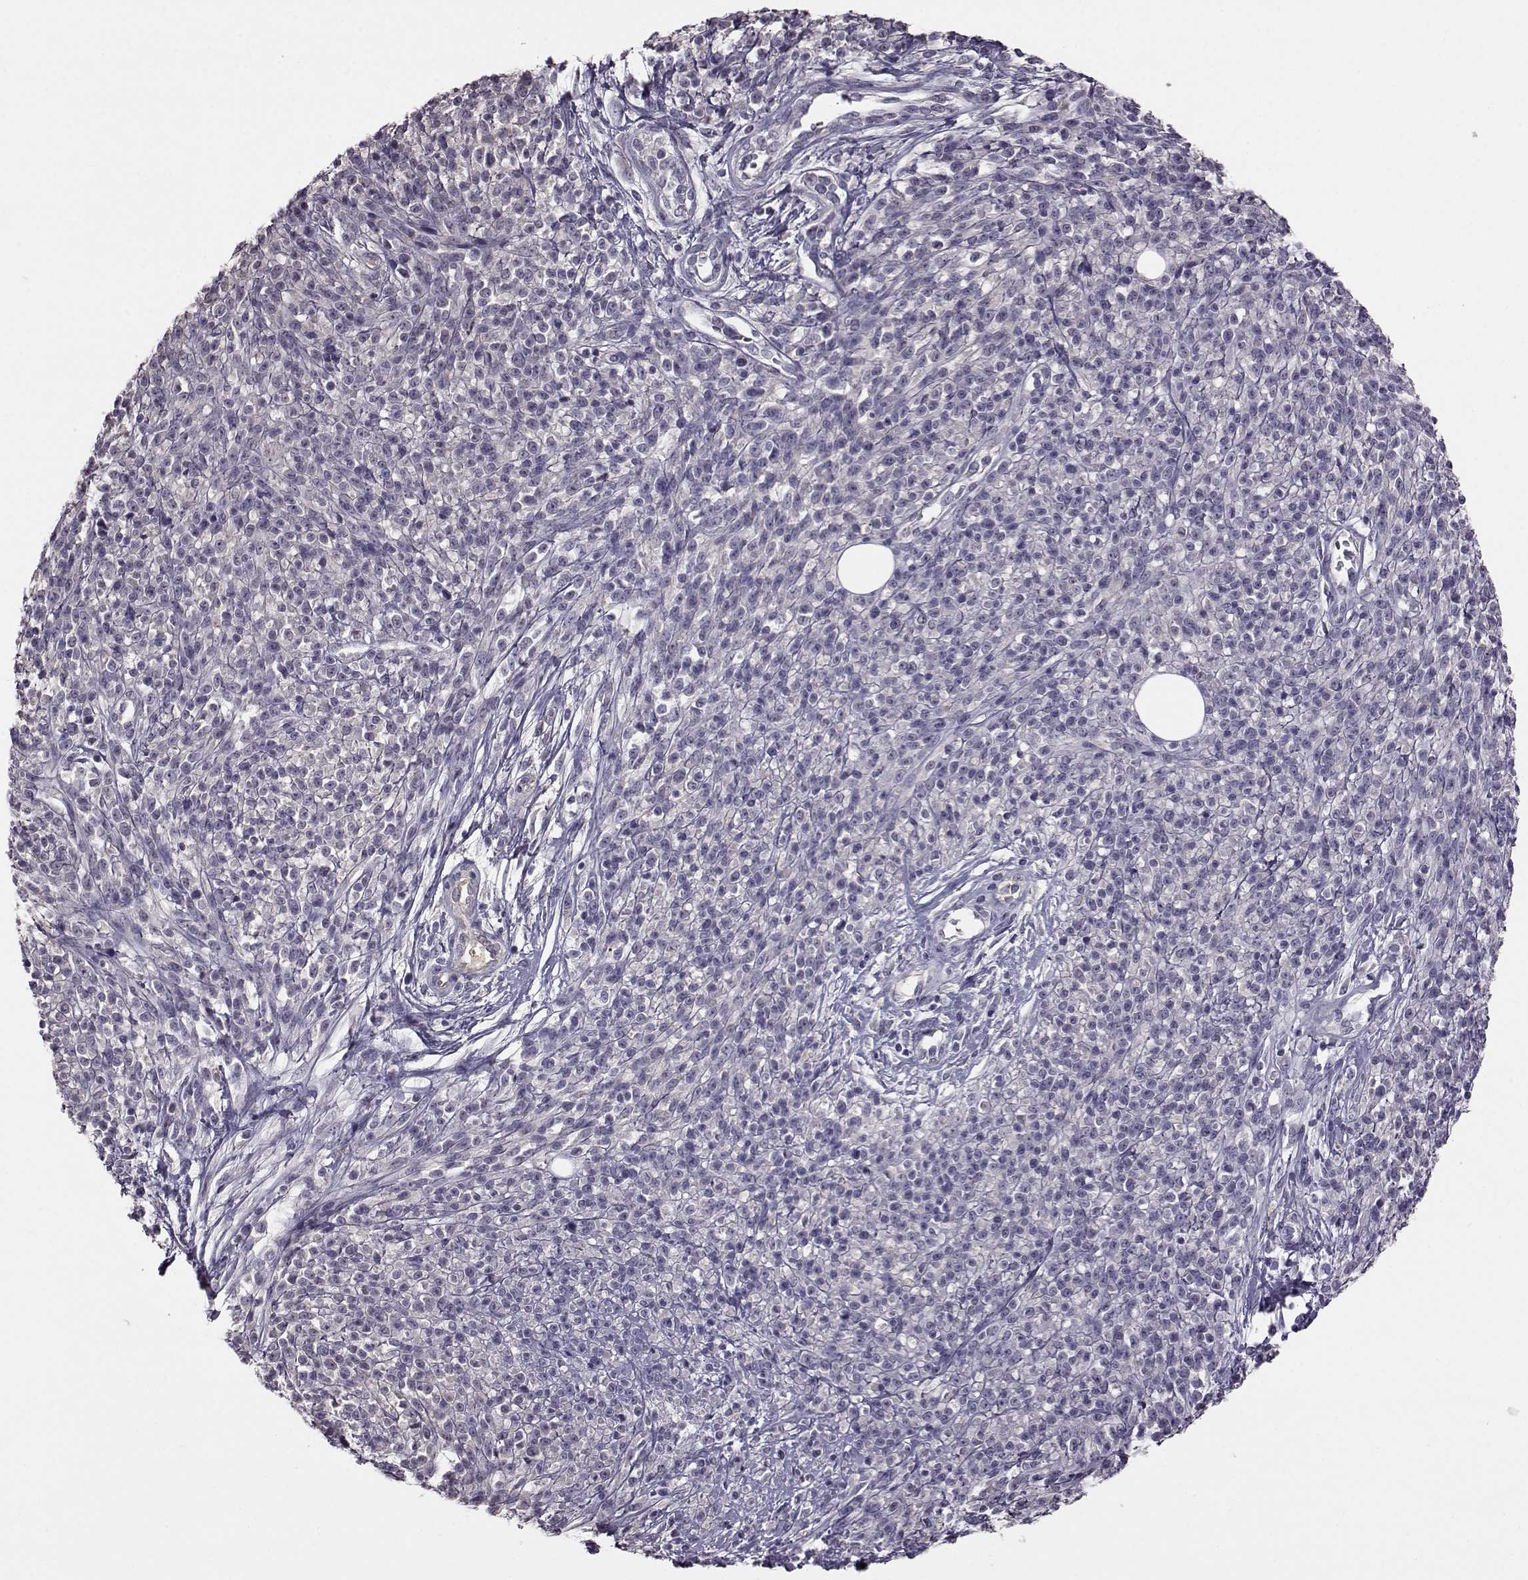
{"staining": {"intensity": "negative", "quantity": "none", "location": "none"}, "tissue": "melanoma", "cell_type": "Tumor cells", "image_type": "cancer", "snomed": [{"axis": "morphology", "description": "Malignant melanoma, NOS"}, {"axis": "topography", "description": "Skin"}, {"axis": "topography", "description": "Skin of trunk"}], "caption": "The photomicrograph reveals no staining of tumor cells in melanoma. Brightfield microscopy of immunohistochemistry (IHC) stained with DAB (3,3'-diaminobenzidine) (brown) and hematoxylin (blue), captured at high magnification.", "gene": "ADGRG2", "patient": {"sex": "male", "age": 74}}